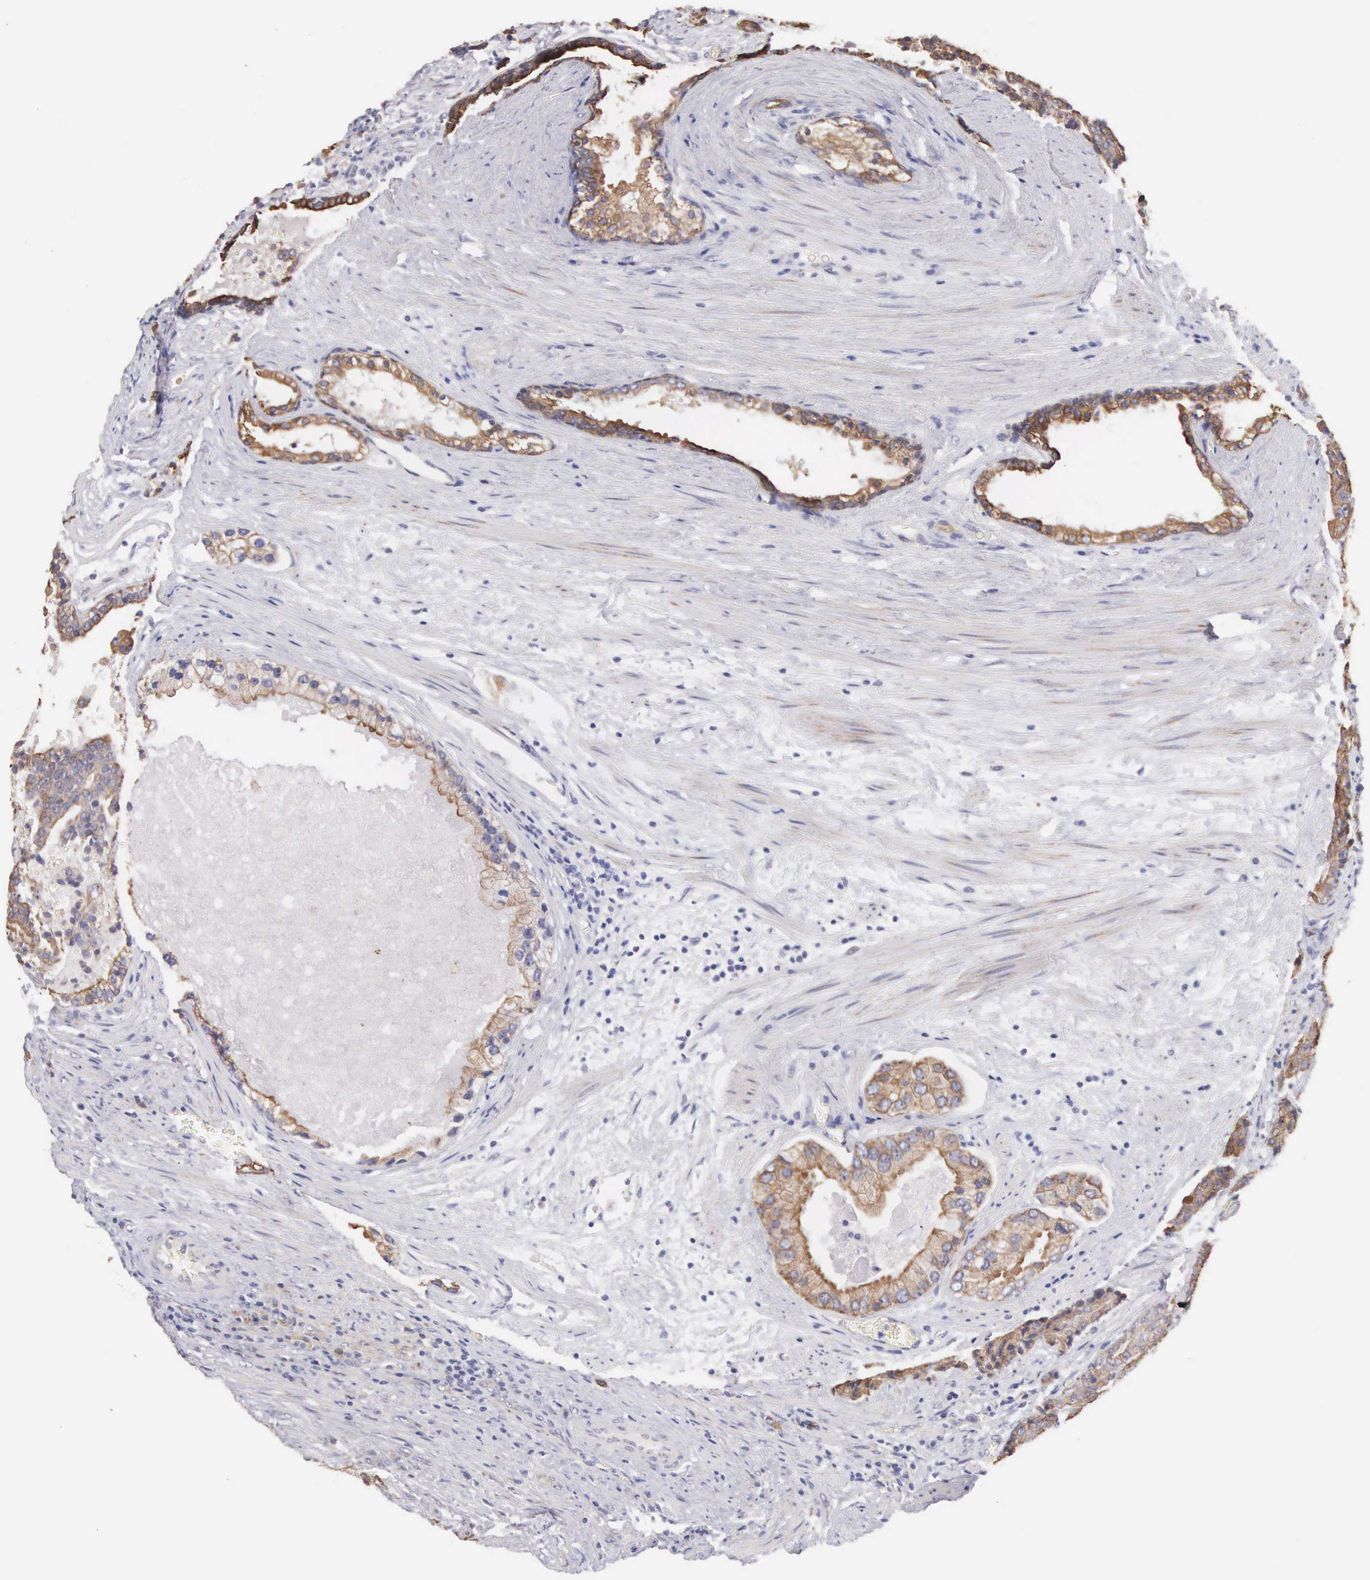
{"staining": {"intensity": "moderate", "quantity": "25%-75%", "location": "cytoplasmic/membranous"}, "tissue": "prostate cancer", "cell_type": "Tumor cells", "image_type": "cancer", "snomed": [{"axis": "morphology", "description": "Adenocarcinoma, Medium grade"}, {"axis": "topography", "description": "Prostate"}], "caption": "A histopathology image of human prostate cancer stained for a protein shows moderate cytoplasmic/membranous brown staining in tumor cells.", "gene": "PIR", "patient": {"sex": "male", "age": 70}}